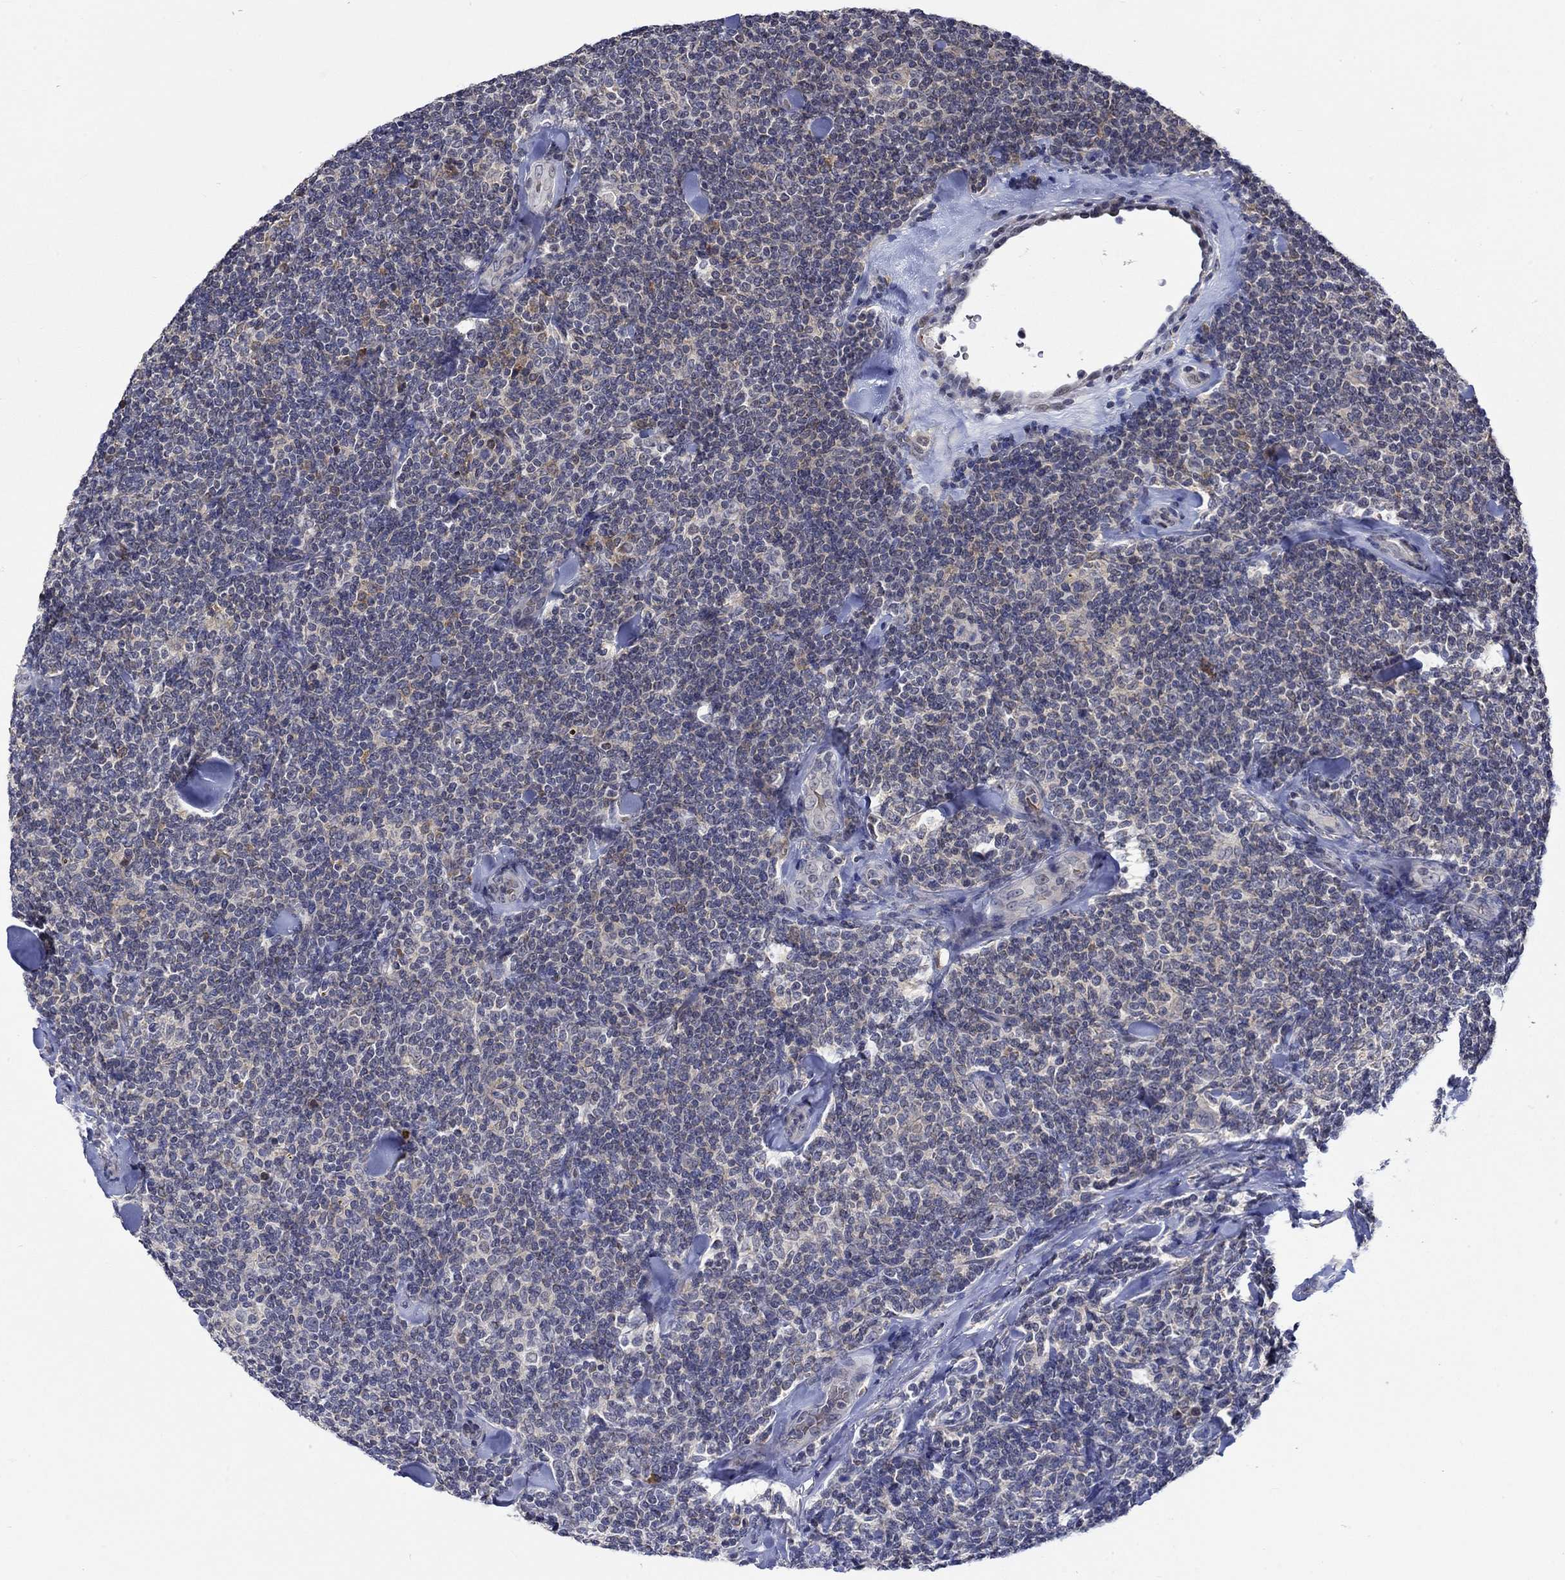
{"staining": {"intensity": "negative", "quantity": "none", "location": "none"}, "tissue": "lymphoma", "cell_type": "Tumor cells", "image_type": "cancer", "snomed": [{"axis": "morphology", "description": "Malignant lymphoma, non-Hodgkin's type, Low grade"}, {"axis": "topography", "description": "Lymph node"}], "caption": "High power microscopy micrograph of an immunohistochemistry (IHC) image of lymphoma, revealing no significant staining in tumor cells.", "gene": "WASF1", "patient": {"sex": "female", "age": 56}}